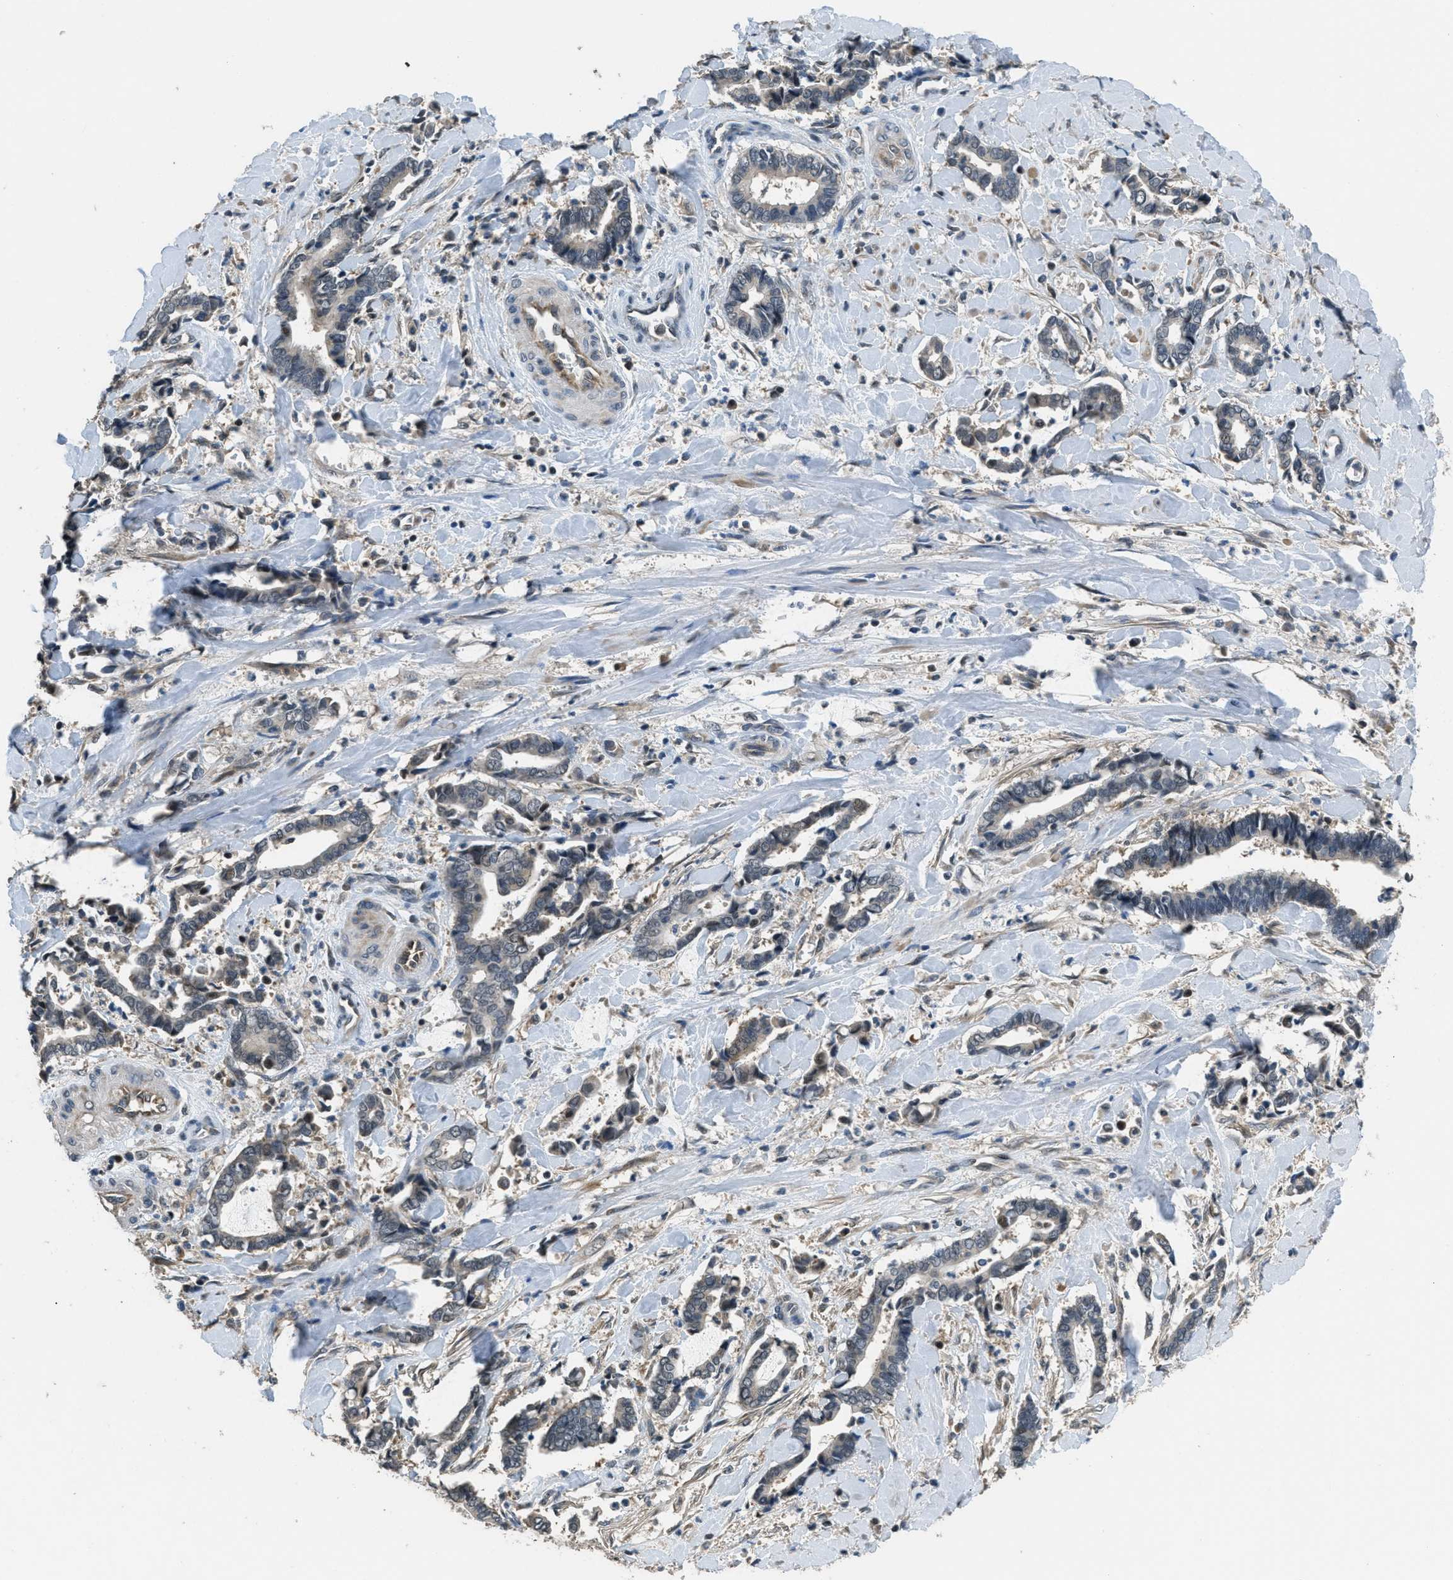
{"staining": {"intensity": "negative", "quantity": "none", "location": "none"}, "tissue": "cervical cancer", "cell_type": "Tumor cells", "image_type": "cancer", "snomed": [{"axis": "morphology", "description": "Adenocarcinoma, NOS"}, {"axis": "topography", "description": "Cervix"}], "caption": "An image of human cervical adenocarcinoma is negative for staining in tumor cells. Brightfield microscopy of IHC stained with DAB (3,3'-diaminobenzidine) (brown) and hematoxylin (blue), captured at high magnification.", "gene": "NAT1", "patient": {"sex": "female", "age": 44}}